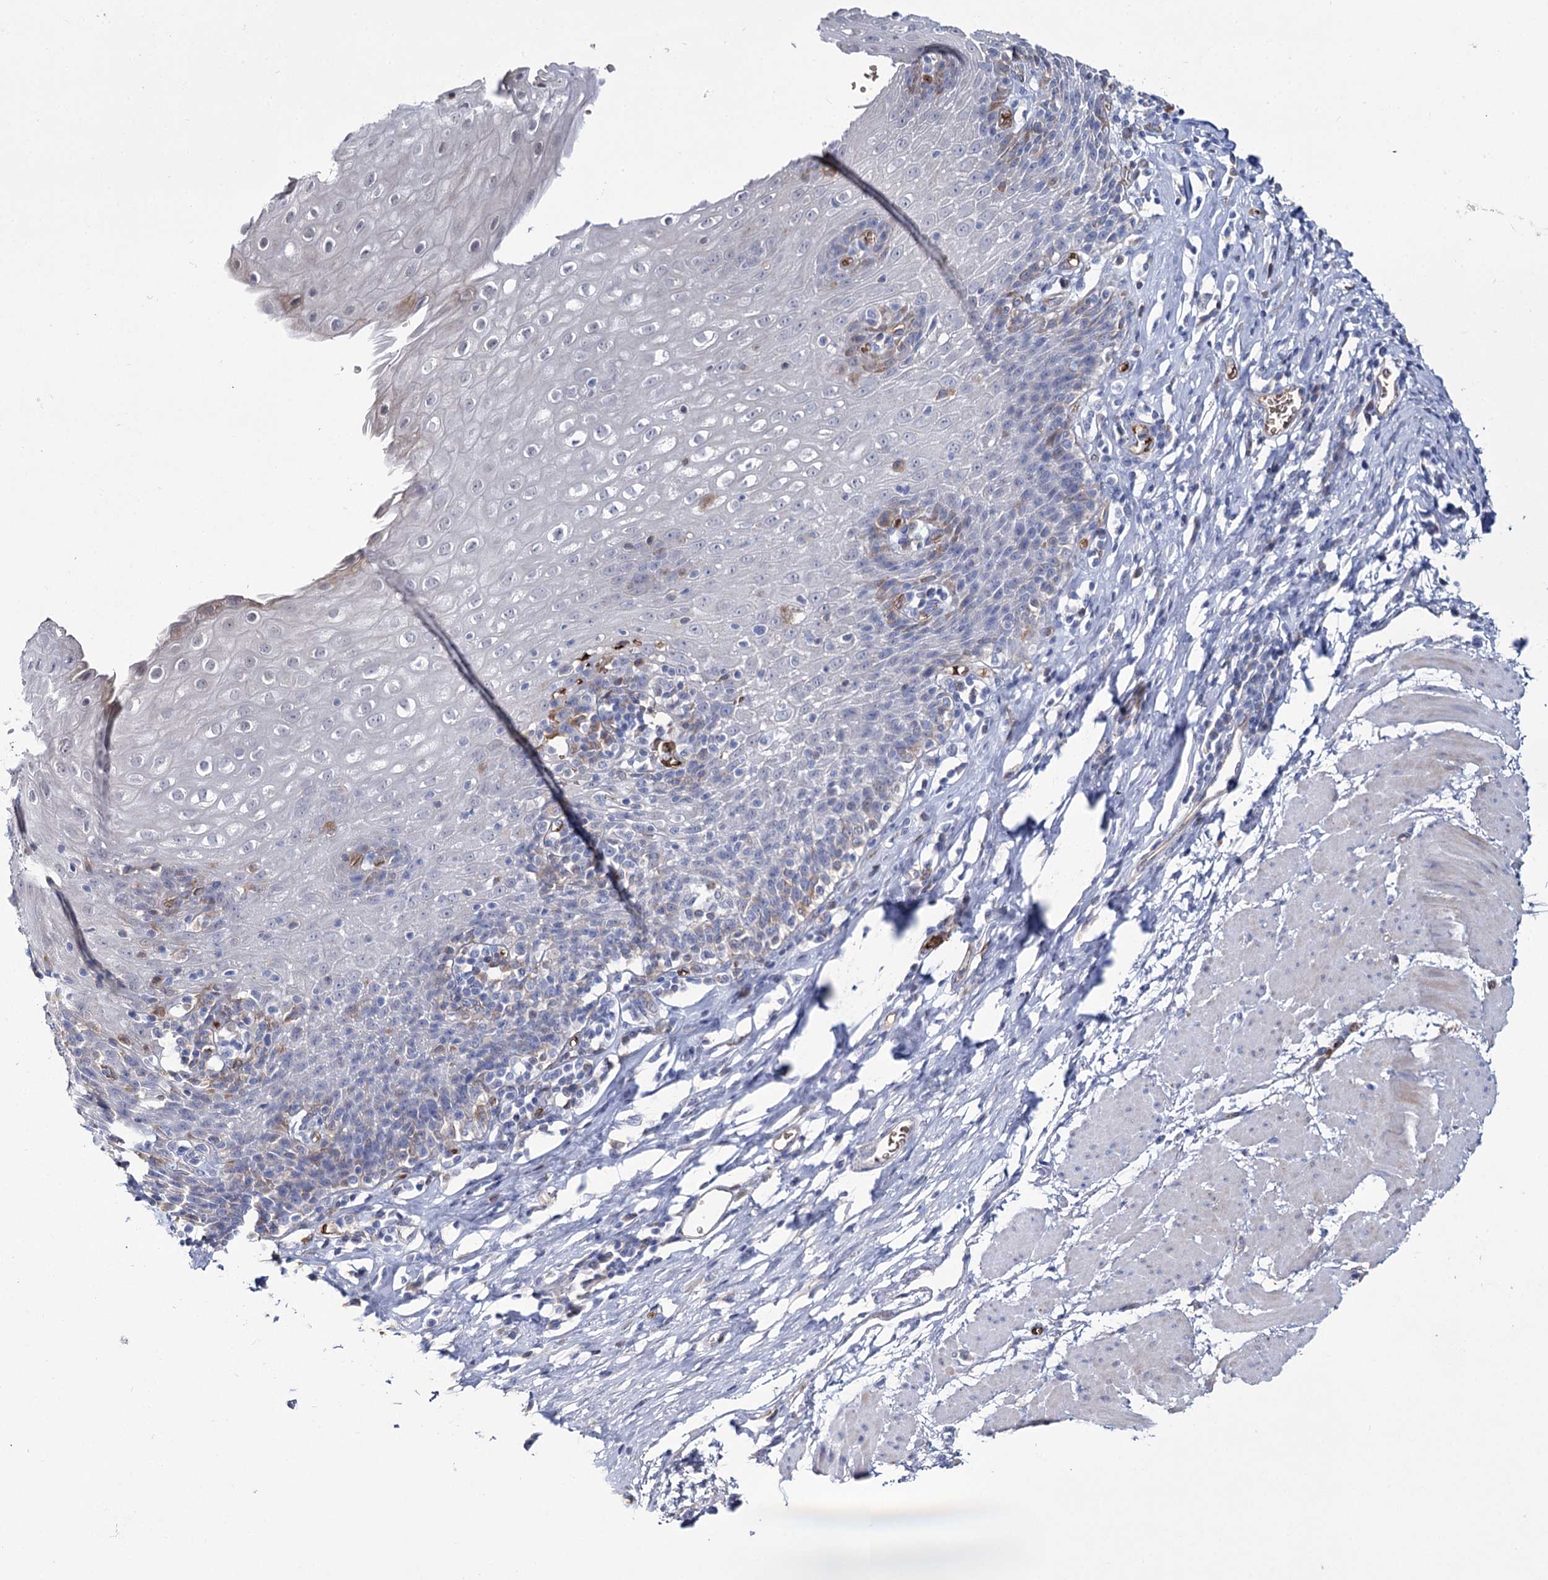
{"staining": {"intensity": "moderate", "quantity": "<25%", "location": "cytoplasmic/membranous"}, "tissue": "esophagus", "cell_type": "Squamous epithelial cells", "image_type": "normal", "snomed": [{"axis": "morphology", "description": "Normal tissue, NOS"}, {"axis": "topography", "description": "Esophagus"}], "caption": "A brown stain shows moderate cytoplasmic/membranous positivity of a protein in squamous epithelial cells of unremarkable esophagus.", "gene": "GBF1", "patient": {"sex": "female", "age": 61}}